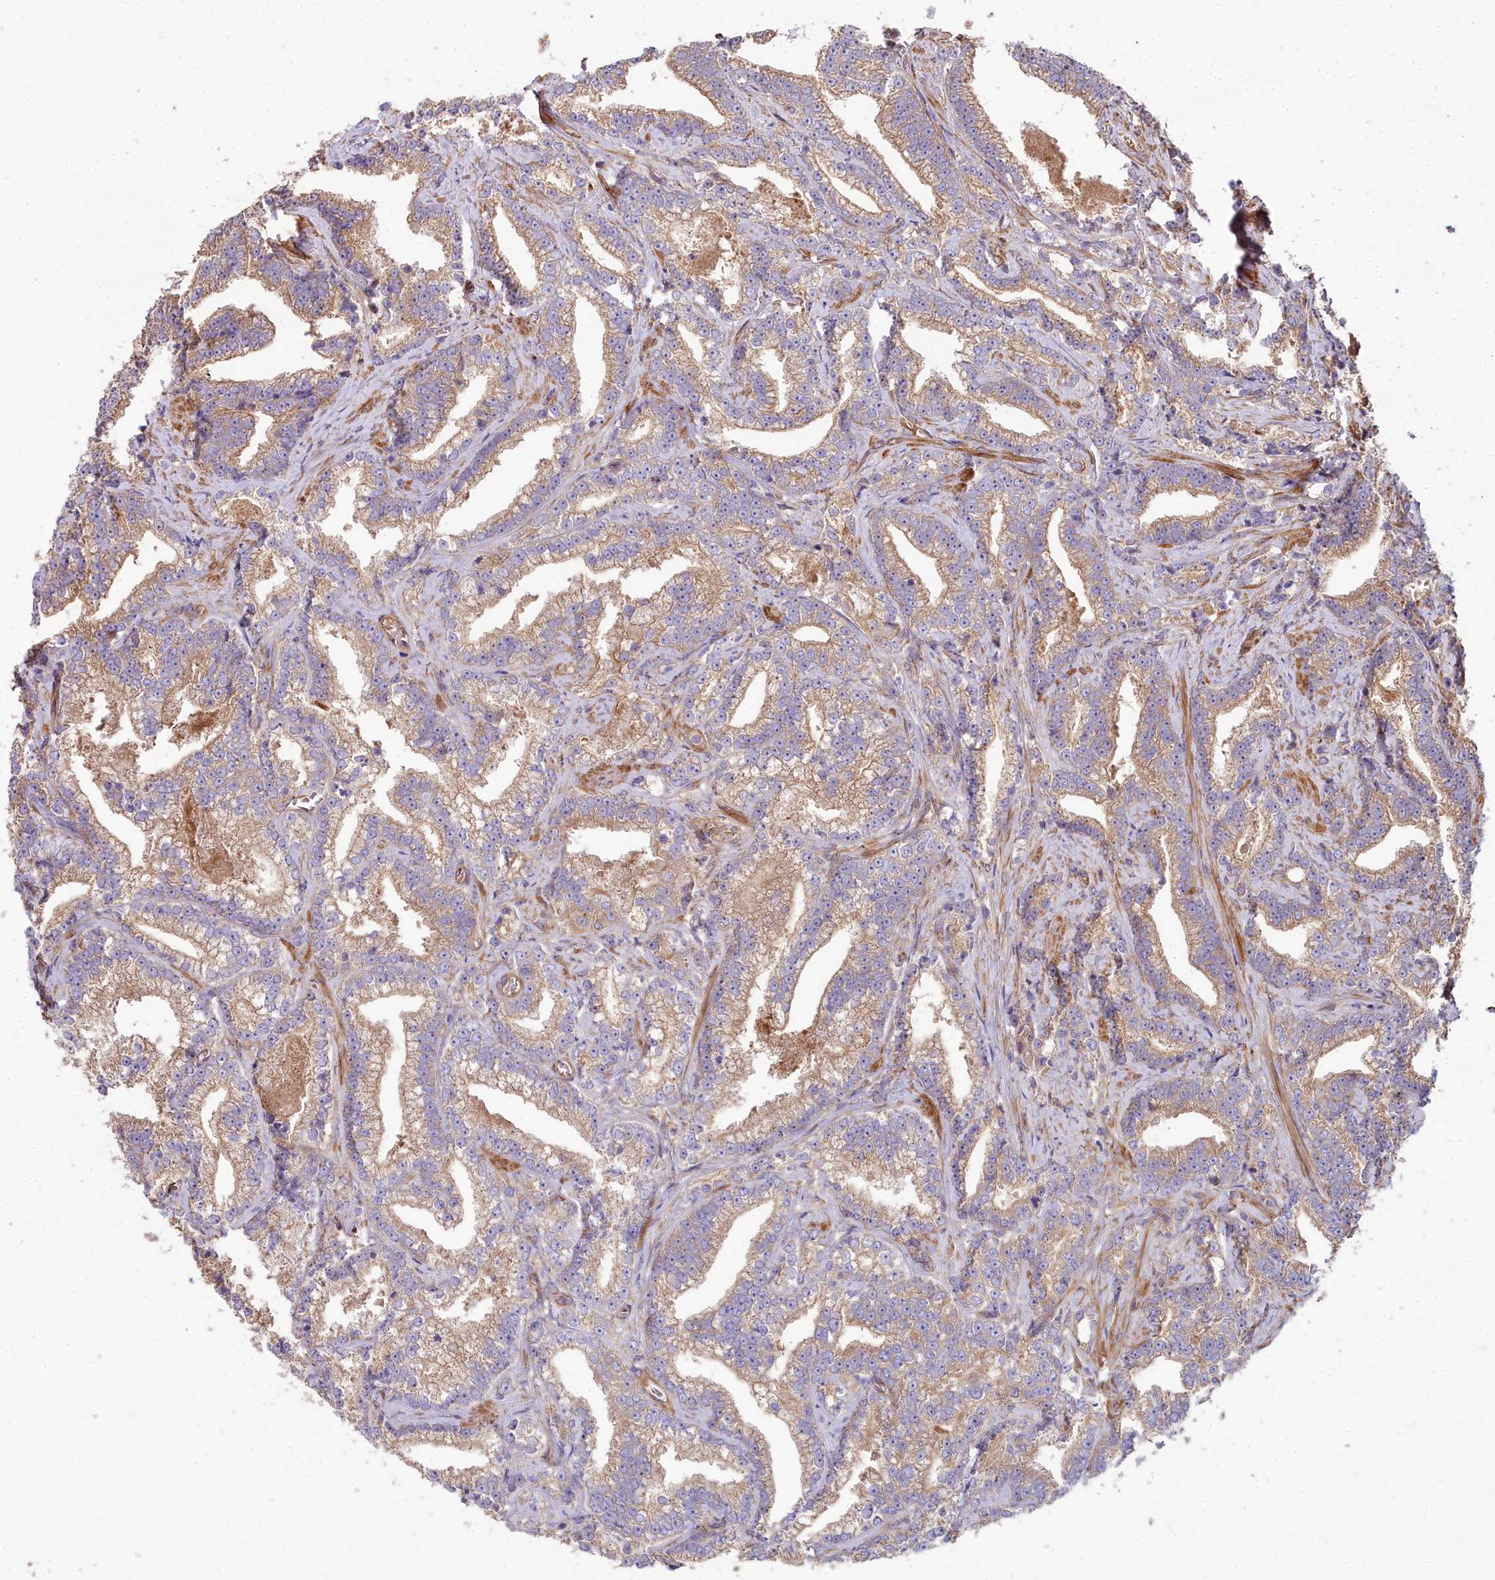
{"staining": {"intensity": "moderate", "quantity": "25%-75%", "location": "cytoplasmic/membranous"}, "tissue": "prostate cancer", "cell_type": "Tumor cells", "image_type": "cancer", "snomed": [{"axis": "morphology", "description": "Adenocarcinoma, High grade"}, {"axis": "topography", "description": "Prostate and seminal vesicle, NOS"}], "caption": "Immunohistochemistry (DAB (3,3'-diaminobenzidine)) staining of human prostate cancer (adenocarcinoma (high-grade)) shows moderate cytoplasmic/membranous protein expression in approximately 25%-75% of tumor cells. (DAB (3,3'-diaminobenzidine) = brown stain, brightfield microscopy at high magnification).", "gene": "DCTN3", "patient": {"sex": "male", "age": 67}}